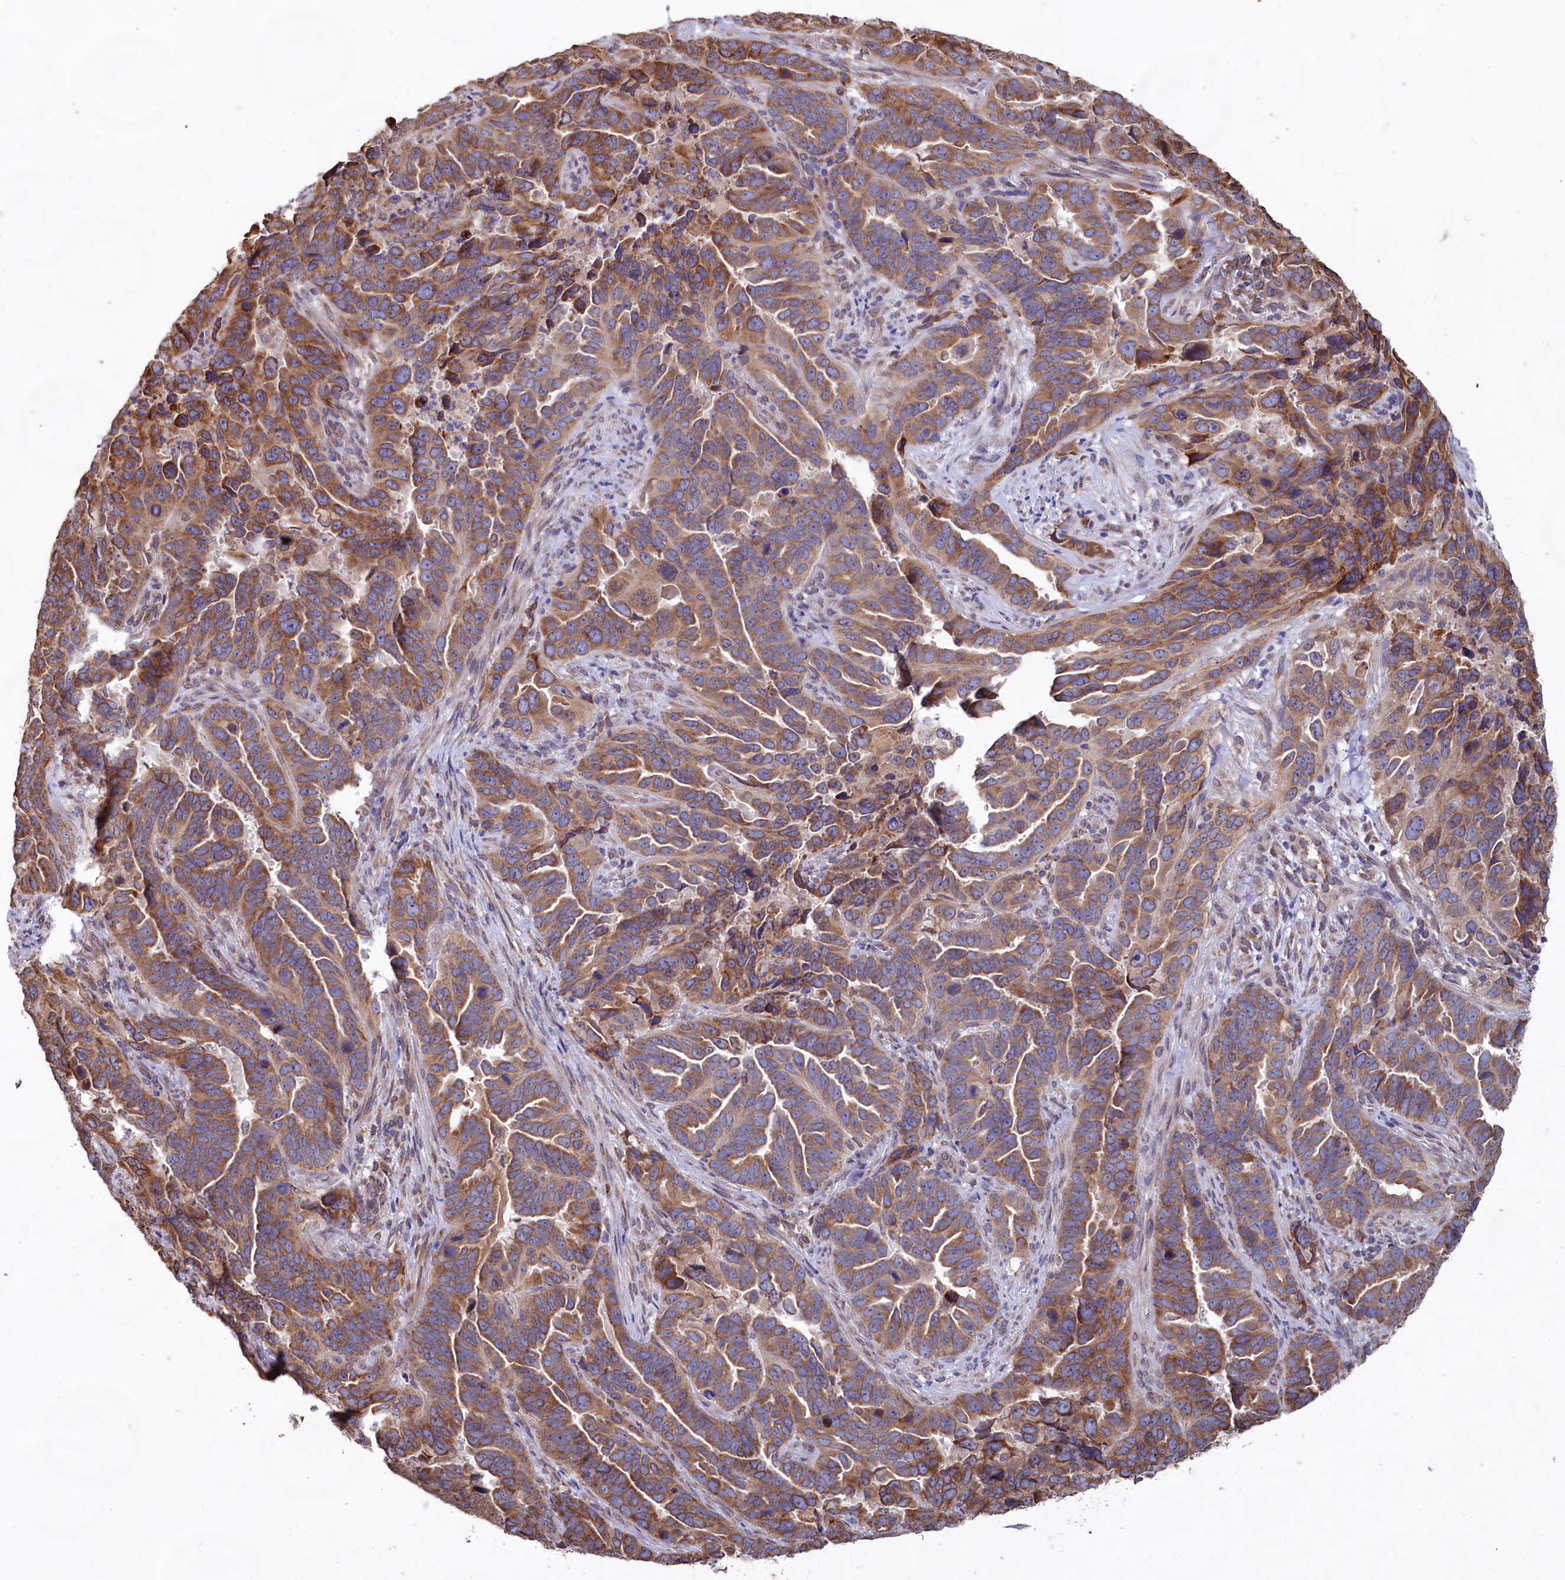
{"staining": {"intensity": "moderate", "quantity": ">75%", "location": "cytoplasmic/membranous"}, "tissue": "endometrial cancer", "cell_type": "Tumor cells", "image_type": "cancer", "snomed": [{"axis": "morphology", "description": "Adenocarcinoma, NOS"}, {"axis": "topography", "description": "Endometrium"}], "caption": "Moderate cytoplasmic/membranous positivity is seen in approximately >75% of tumor cells in endometrial cancer (adenocarcinoma).", "gene": "TBC1D19", "patient": {"sex": "female", "age": 65}}